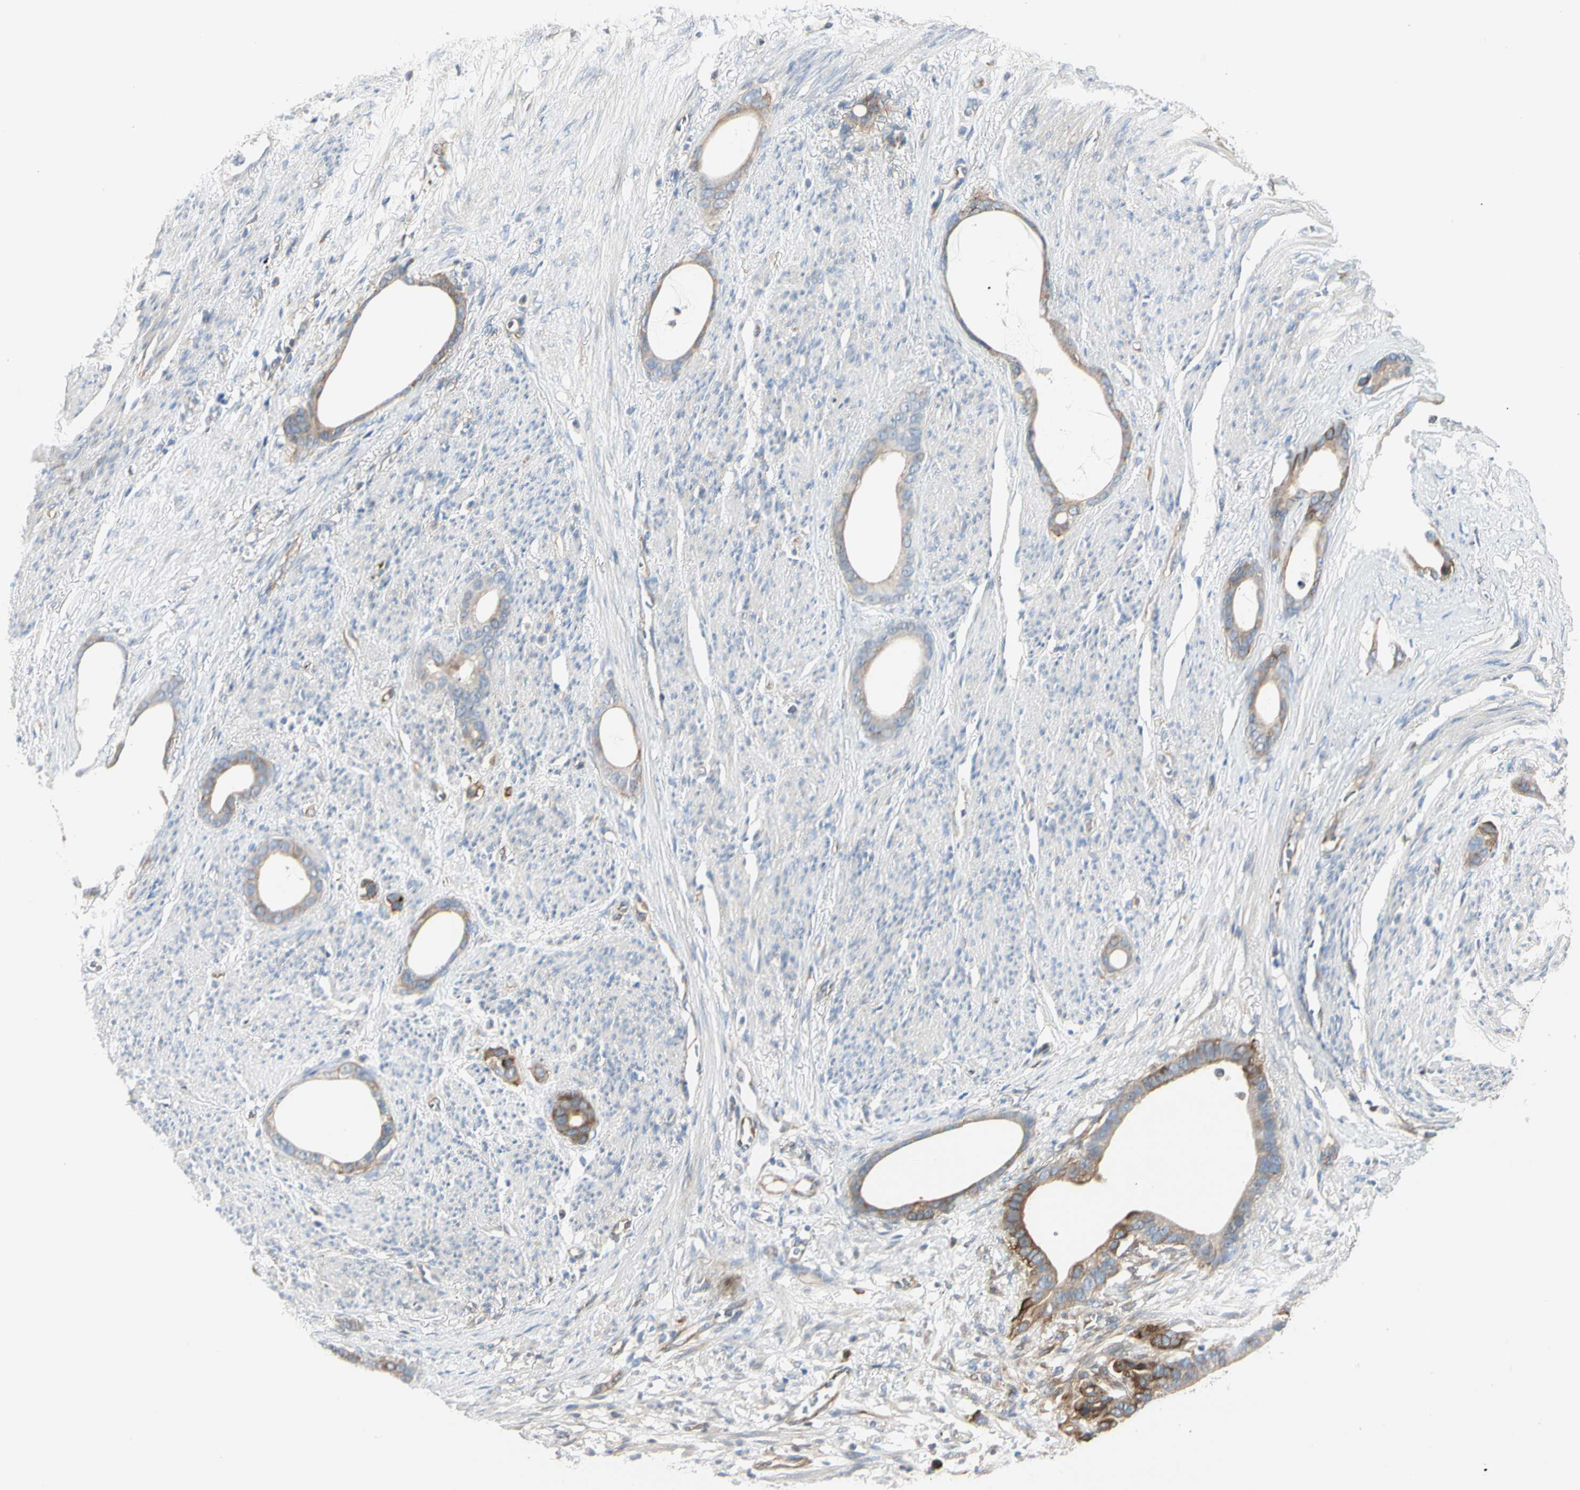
{"staining": {"intensity": "moderate", "quantity": ">75%", "location": "cytoplasmic/membranous"}, "tissue": "stomach cancer", "cell_type": "Tumor cells", "image_type": "cancer", "snomed": [{"axis": "morphology", "description": "Adenocarcinoma, NOS"}, {"axis": "topography", "description": "Stomach"}], "caption": "An immunohistochemistry photomicrograph of neoplastic tissue is shown. Protein staining in brown labels moderate cytoplasmic/membranous positivity in stomach cancer (adenocarcinoma) within tumor cells.", "gene": "NFKB2", "patient": {"sex": "female", "age": 75}}